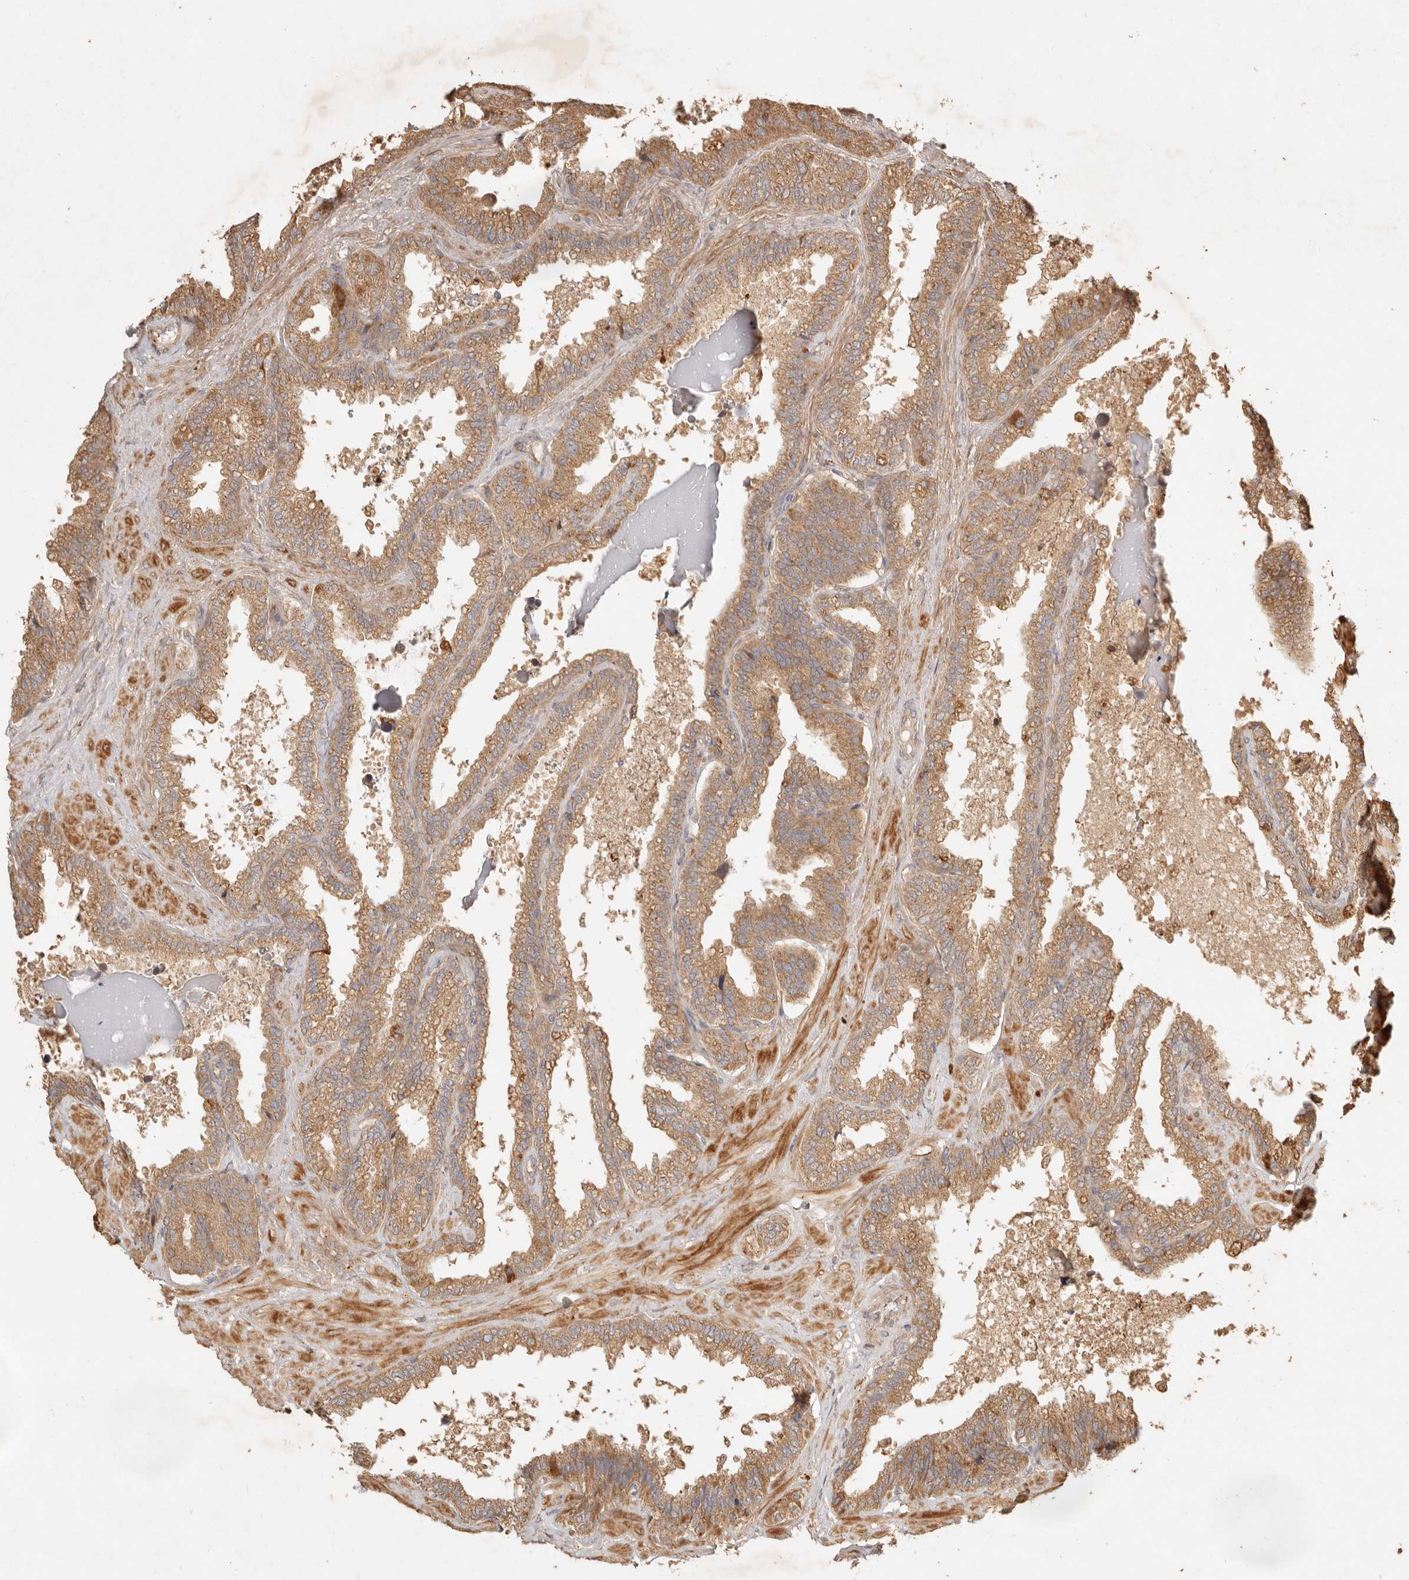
{"staining": {"intensity": "moderate", "quantity": ">75%", "location": "cytoplasmic/membranous"}, "tissue": "seminal vesicle", "cell_type": "Glandular cells", "image_type": "normal", "snomed": [{"axis": "morphology", "description": "Normal tissue, NOS"}, {"axis": "topography", "description": "Seminal veicle"}], "caption": "Unremarkable seminal vesicle was stained to show a protein in brown. There is medium levels of moderate cytoplasmic/membranous positivity in about >75% of glandular cells. Using DAB (brown) and hematoxylin (blue) stains, captured at high magnification using brightfield microscopy.", "gene": "CLEC4C", "patient": {"sex": "male", "age": 46}}